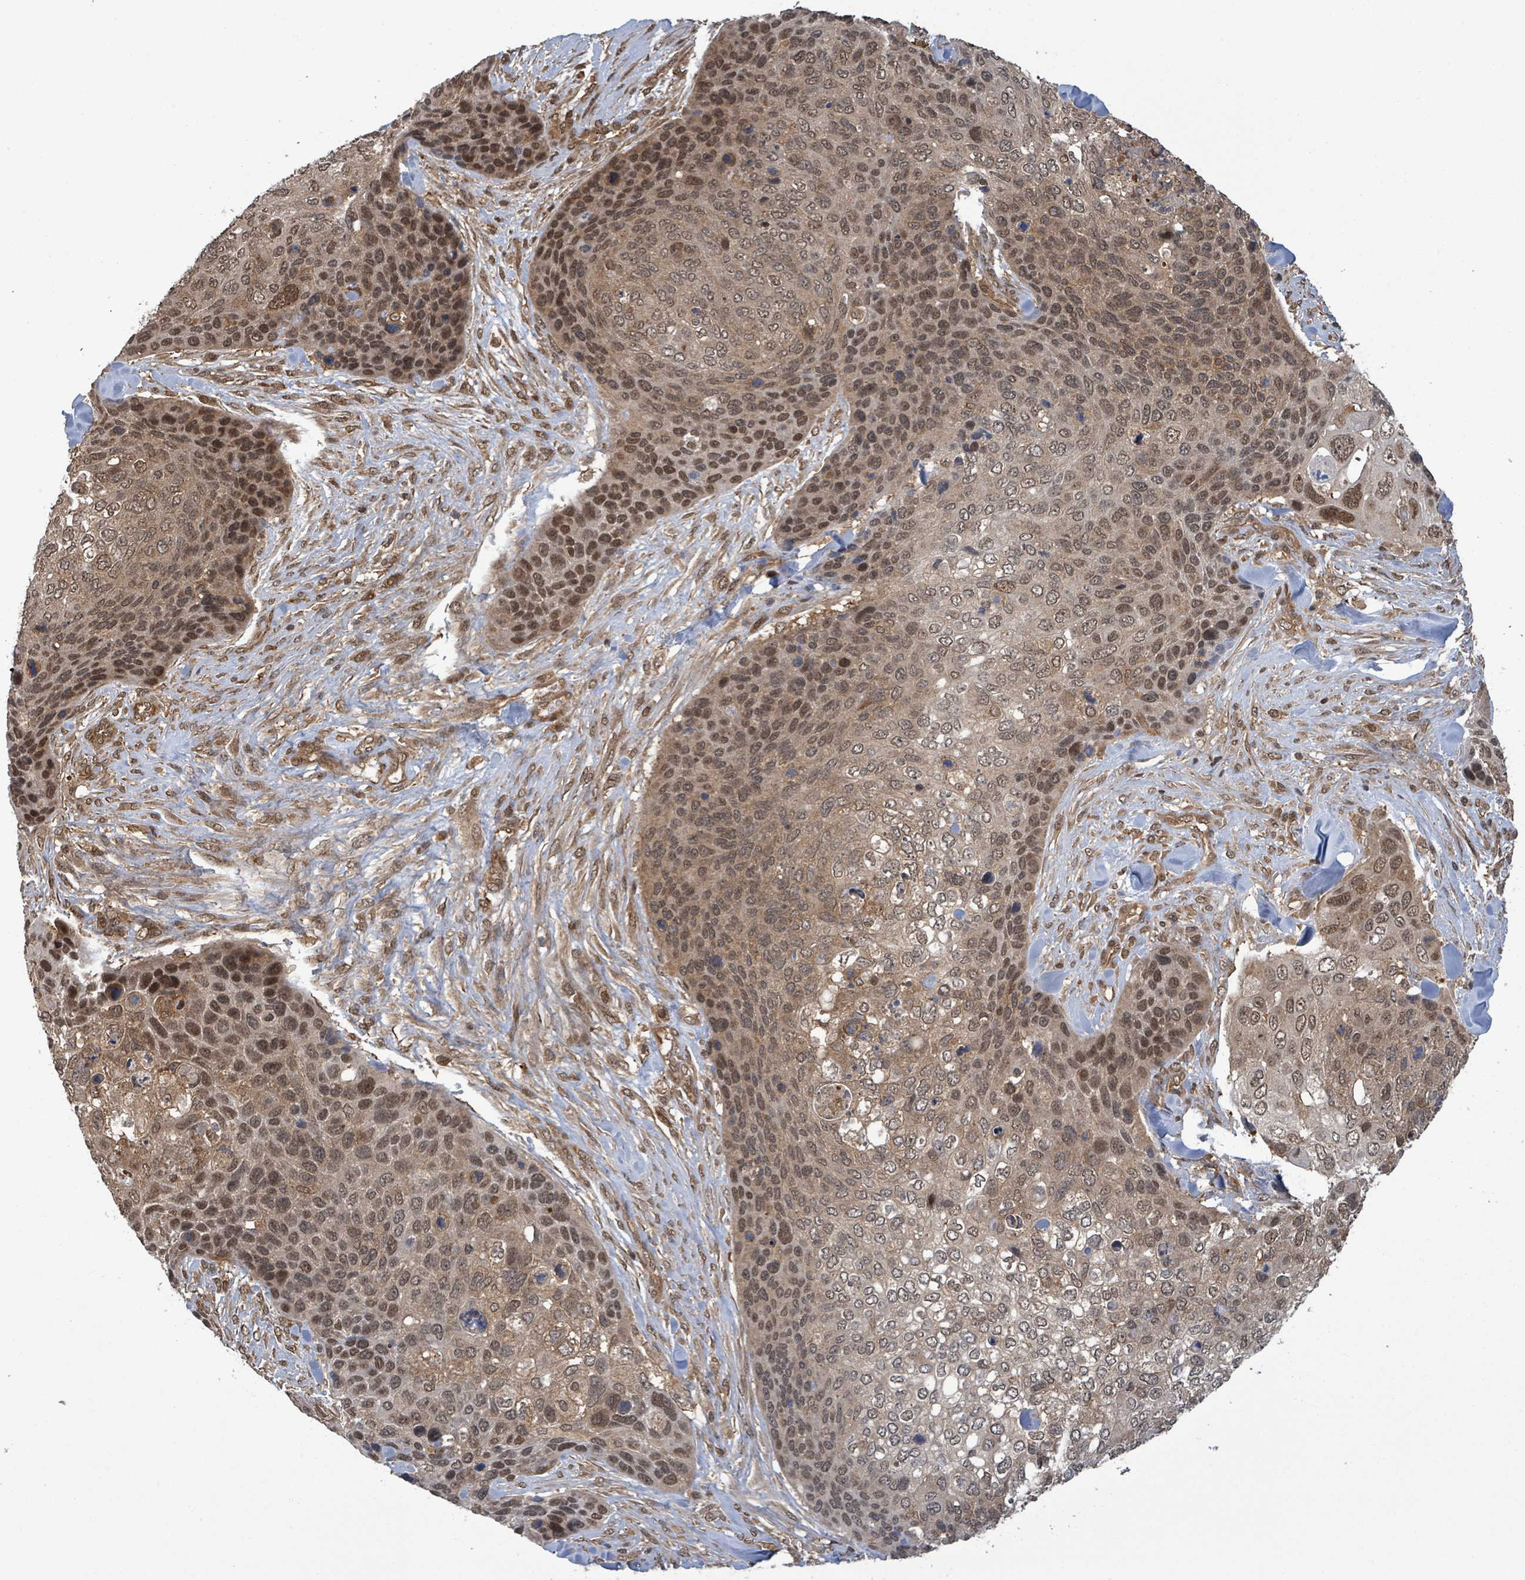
{"staining": {"intensity": "moderate", "quantity": ">75%", "location": "cytoplasmic/membranous,nuclear"}, "tissue": "skin cancer", "cell_type": "Tumor cells", "image_type": "cancer", "snomed": [{"axis": "morphology", "description": "Basal cell carcinoma"}, {"axis": "topography", "description": "Skin"}], "caption": "Human skin cancer stained for a protein (brown) shows moderate cytoplasmic/membranous and nuclear positive expression in approximately >75% of tumor cells.", "gene": "KLC1", "patient": {"sex": "female", "age": 74}}